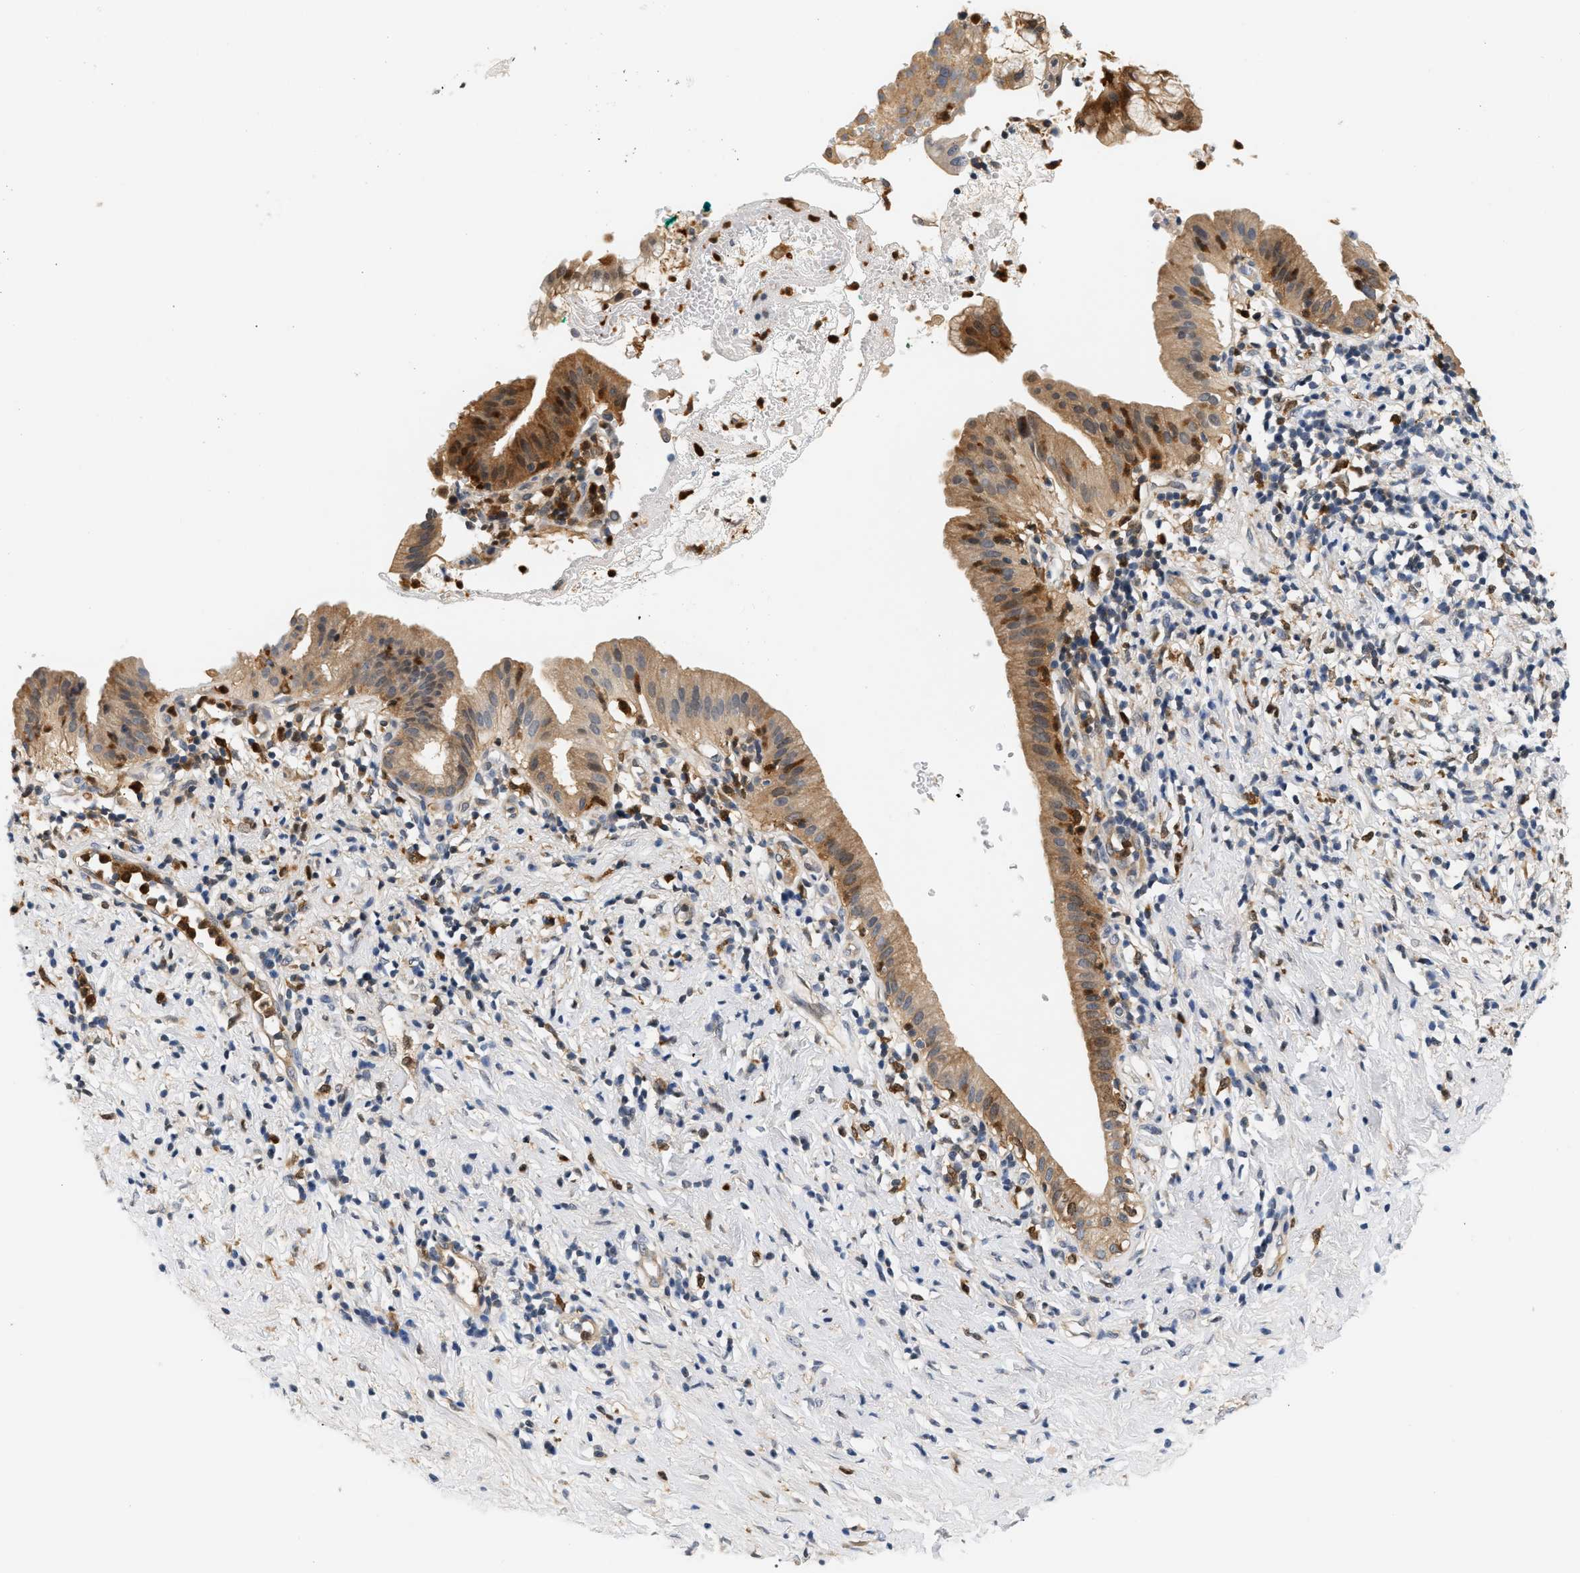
{"staining": {"intensity": "moderate", "quantity": ">75%", "location": "cytoplasmic/membranous"}, "tissue": "pancreatic cancer", "cell_type": "Tumor cells", "image_type": "cancer", "snomed": [{"axis": "morphology", "description": "Adenocarcinoma, NOS"}, {"axis": "morphology", "description": "Adenocarcinoma, metastatic, NOS"}, {"axis": "topography", "description": "Lymph node"}, {"axis": "topography", "description": "Pancreas"}, {"axis": "topography", "description": "Duodenum"}], "caption": "The micrograph demonstrates staining of adenocarcinoma (pancreatic), revealing moderate cytoplasmic/membranous protein staining (brown color) within tumor cells.", "gene": "PYCARD", "patient": {"sex": "female", "age": 64}}